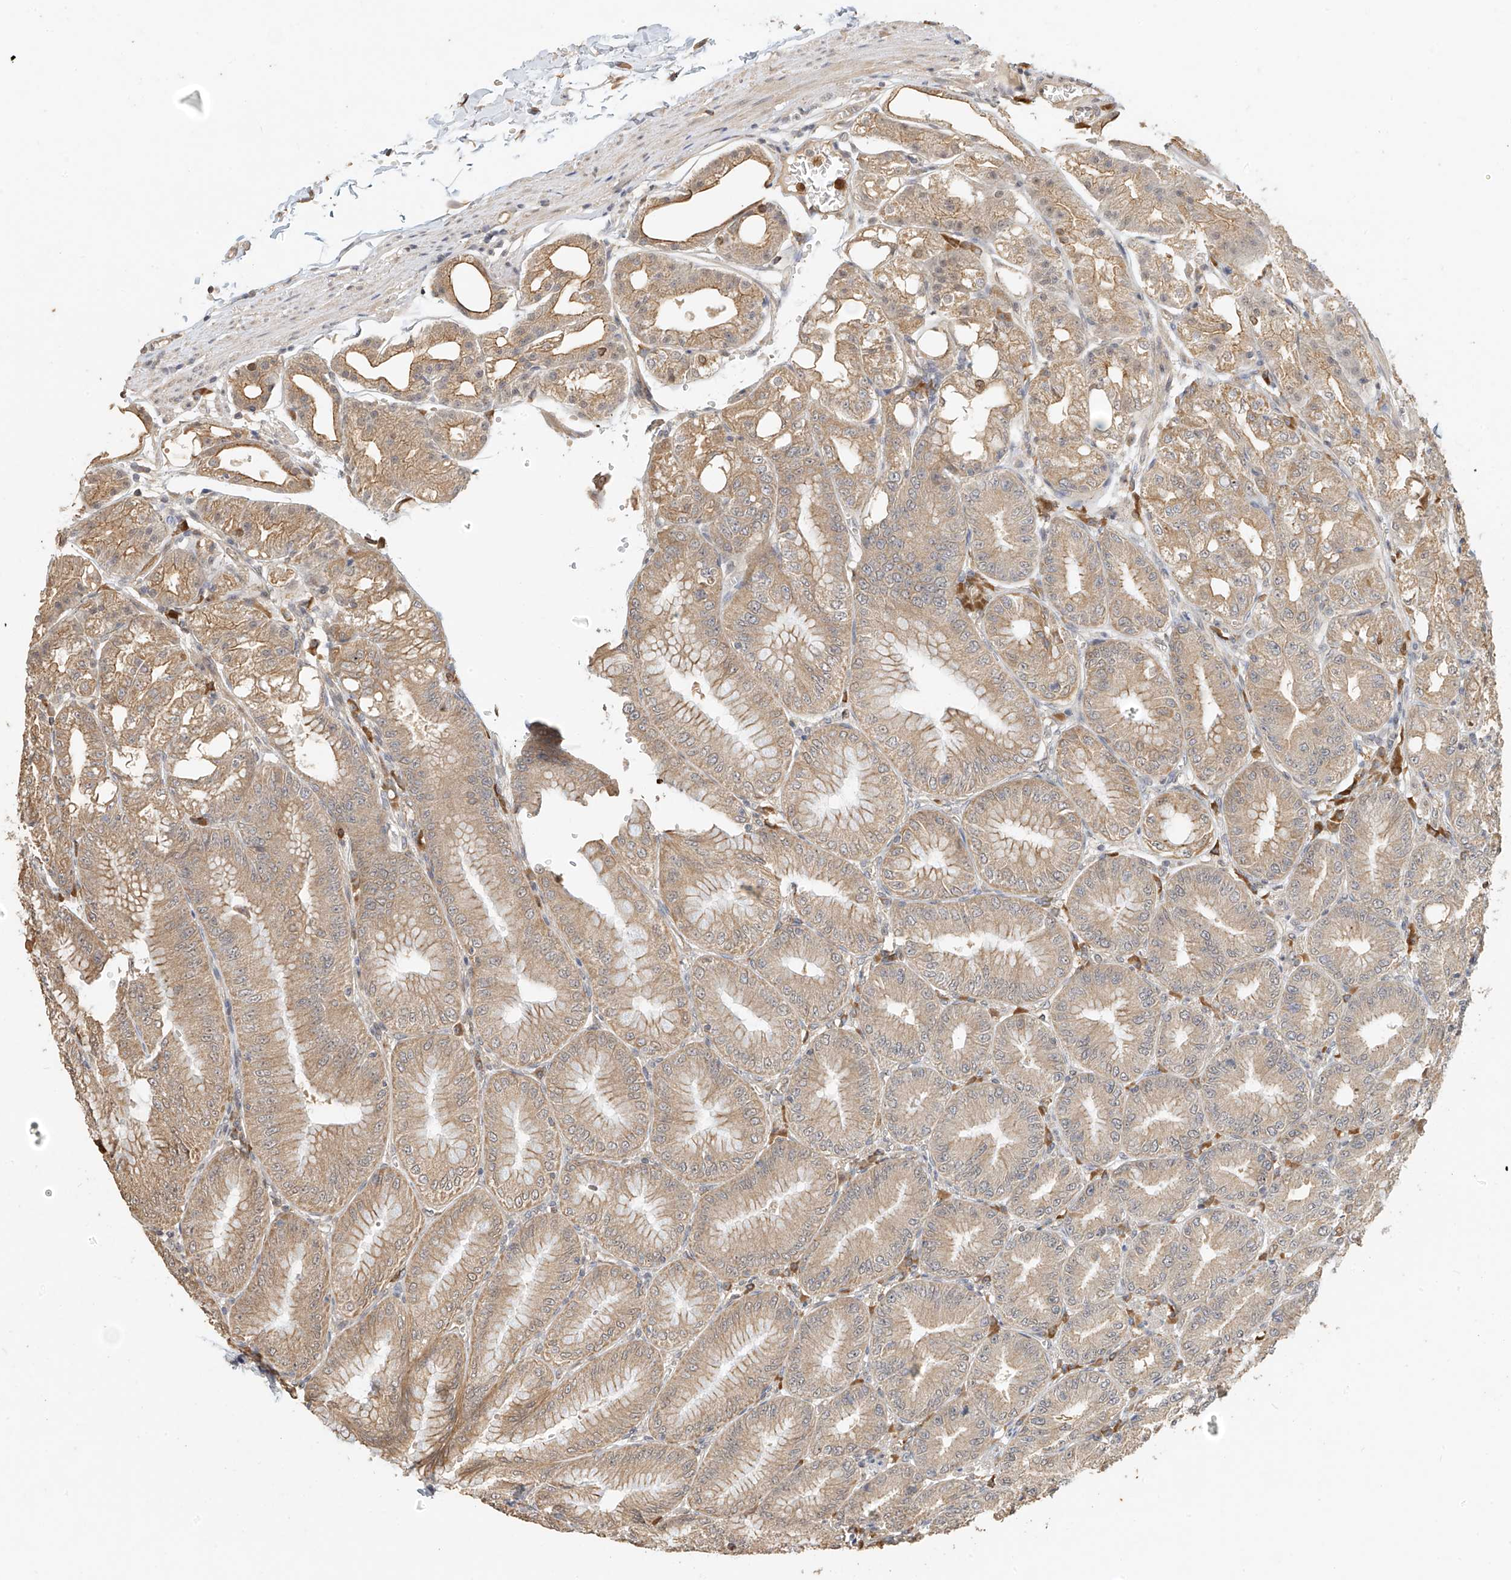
{"staining": {"intensity": "moderate", "quantity": ">75%", "location": "cytoplasmic/membranous"}, "tissue": "stomach", "cell_type": "Glandular cells", "image_type": "normal", "snomed": [{"axis": "morphology", "description": "Normal tissue, NOS"}, {"axis": "topography", "description": "Stomach, lower"}], "caption": "Moderate cytoplasmic/membranous staining for a protein is identified in approximately >75% of glandular cells of benign stomach using immunohistochemistry.", "gene": "OFD1", "patient": {"sex": "male", "age": 71}}